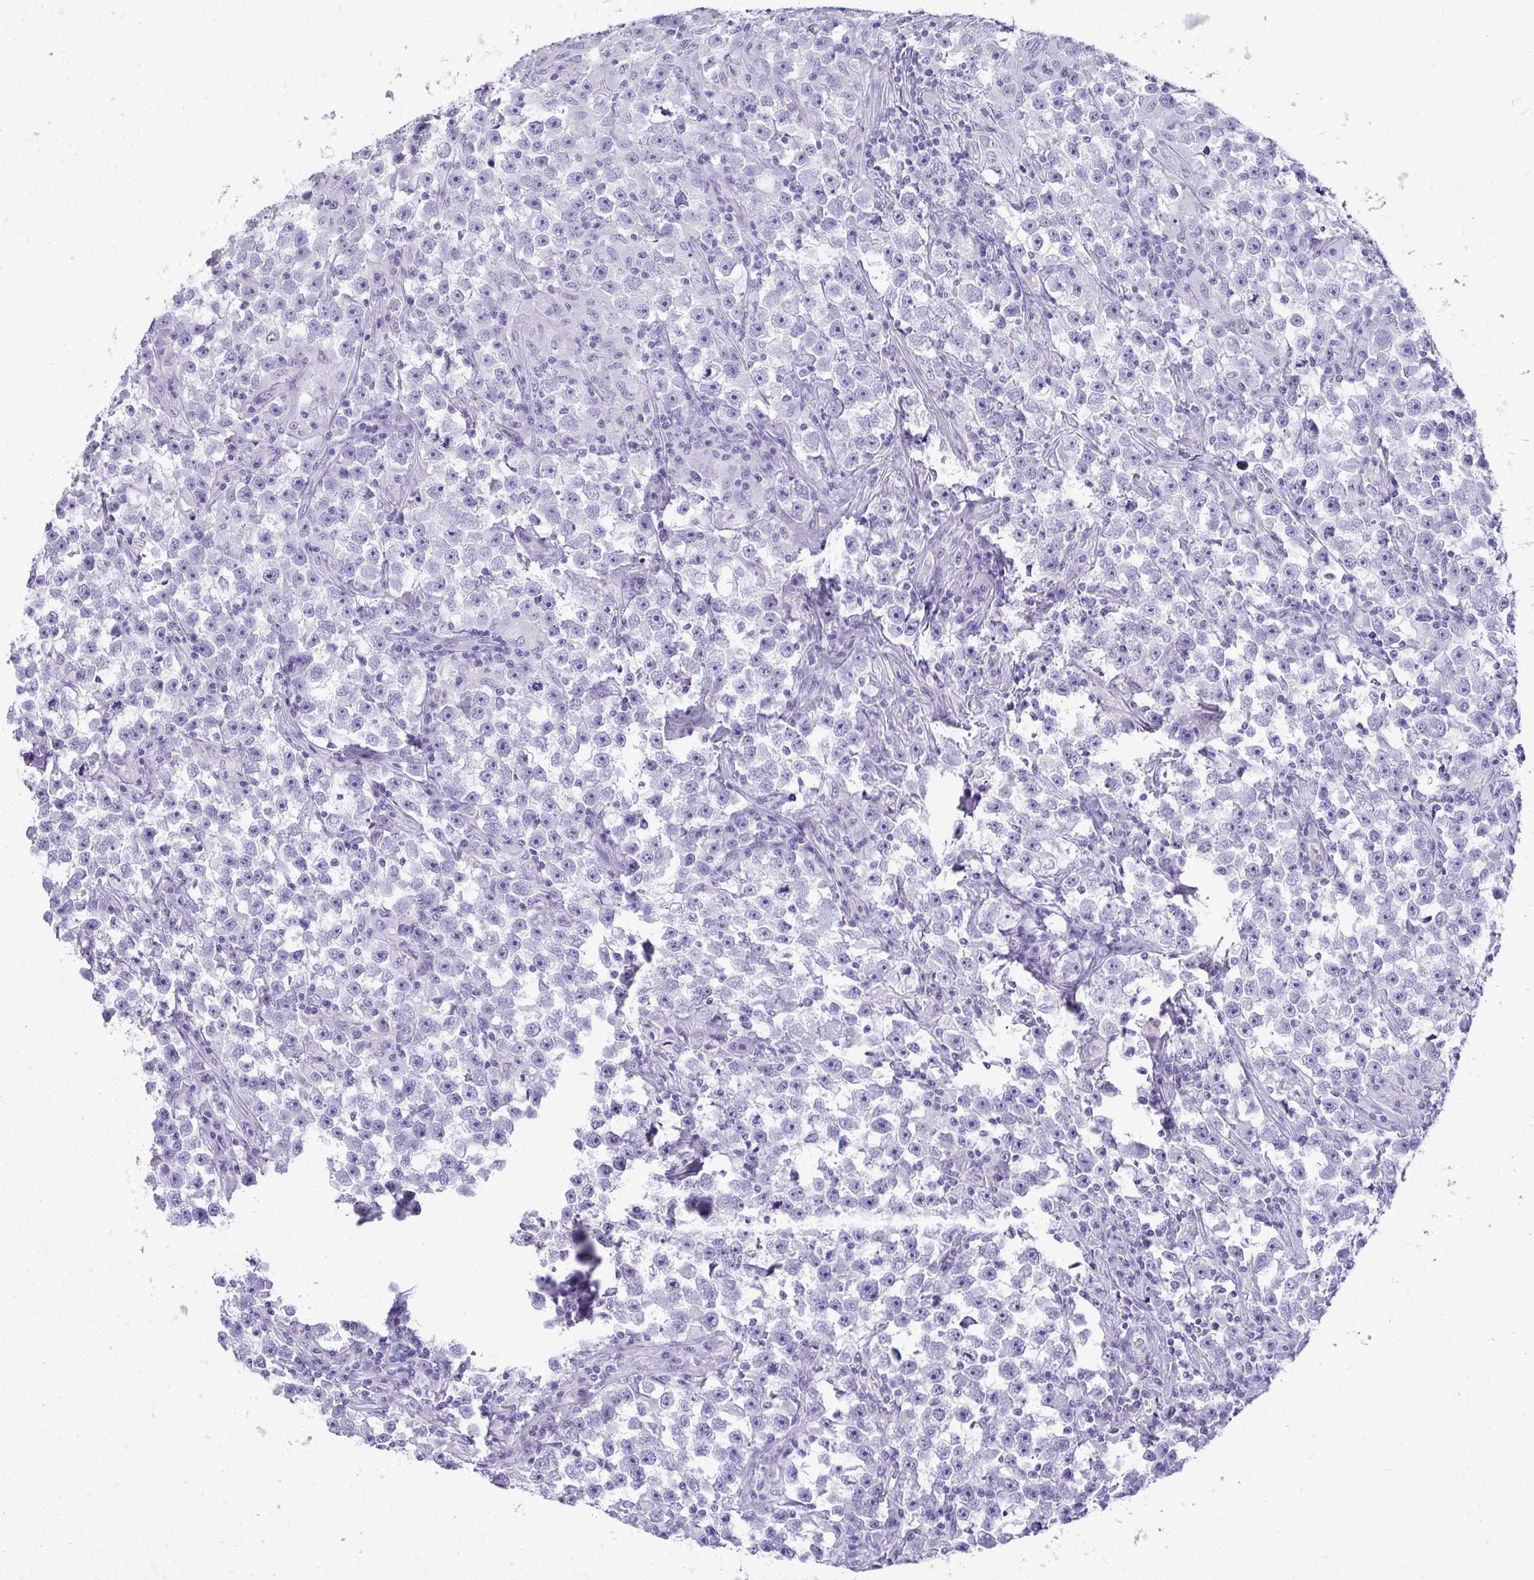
{"staining": {"intensity": "negative", "quantity": "none", "location": "none"}, "tissue": "testis cancer", "cell_type": "Tumor cells", "image_type": "cancer", "snomed": [{"axis": "morphology", "description": "Seminoma, NOS"}, {"axis": "topography", "description": "Testis"}], "caption": "Testis cancer was stained to show a protein in brown. There is no significant staining in tumor cells.", "gene": "PRM2", "patient": {"sex": "male", "age": 33}}